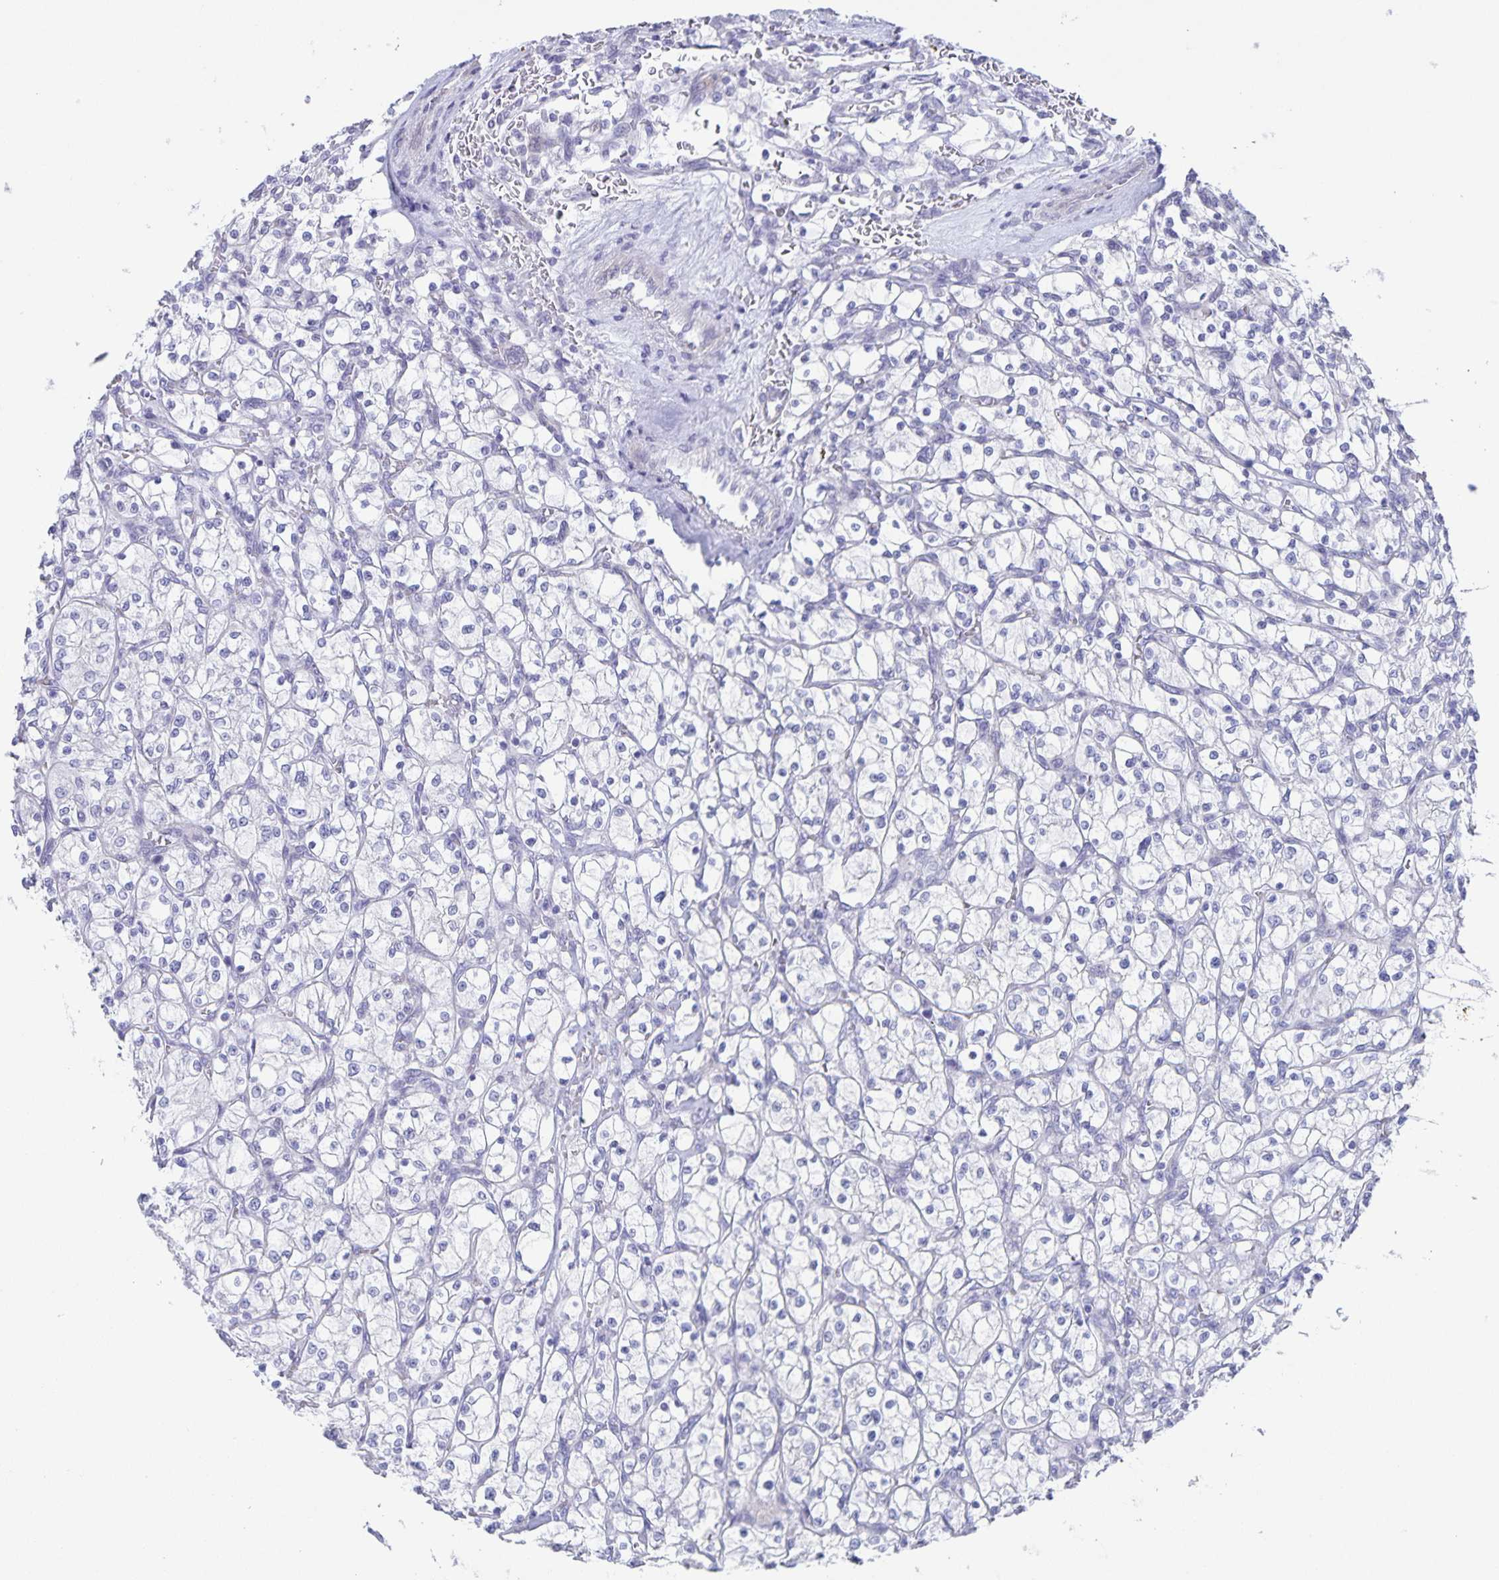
{"staining": {"intensity": "negative", "quantity": "none", "location": "none"}, "tissue": "renal cancer", "cell_type": "Tumor cells", "image_type": "cancer", "snomed": [{"axis": "morphology", "description": "Adenocarcinoma, NOS"}, {"axis": "topography", "description": "Kidney"}], "caption": "This is an immunohistochemistry (IHC) photomicrograph of renal cancer. There is no expression in tumor cells.", "gene": "AQP4", "patient": {"sex": "female", "age": 64}}